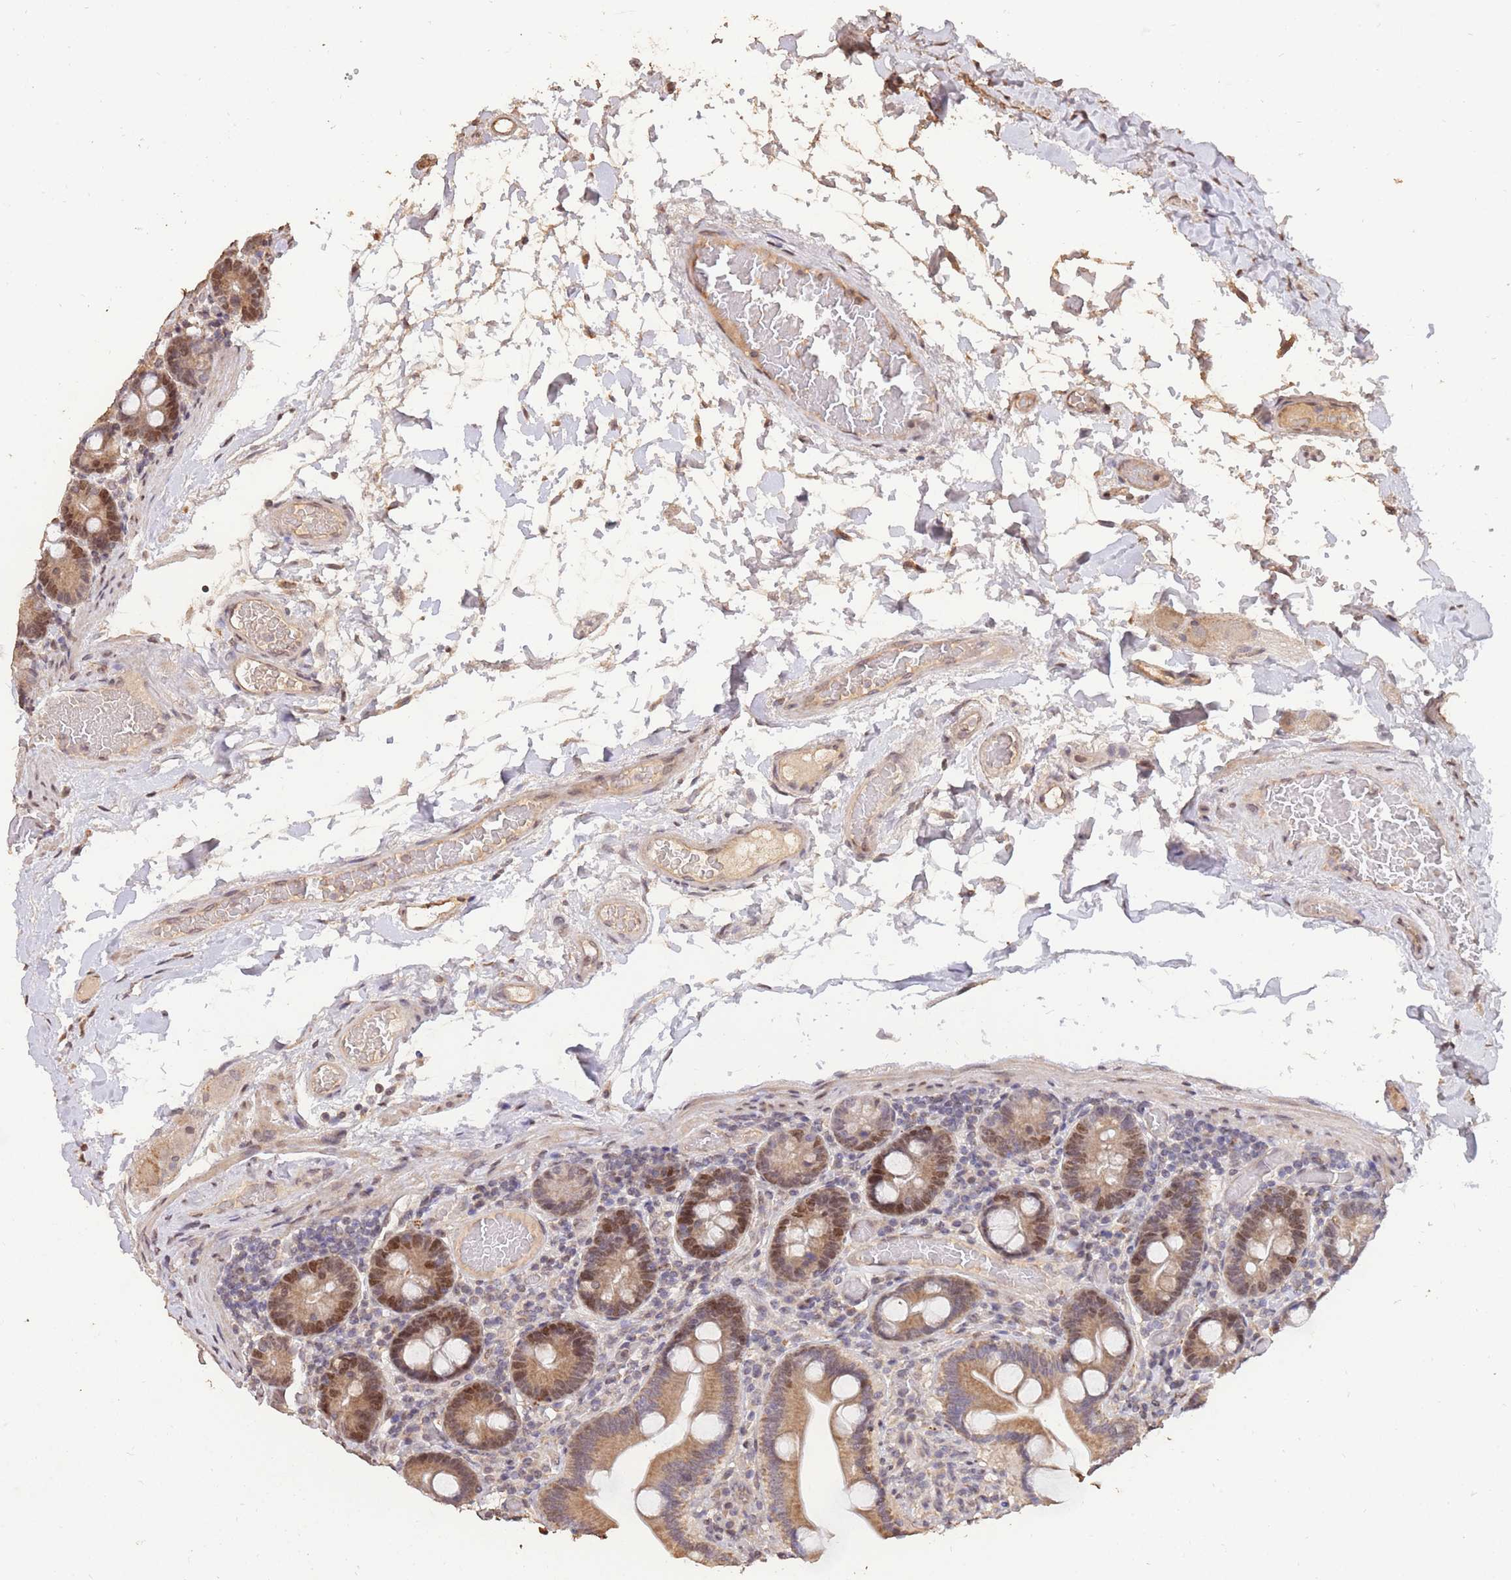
{"staining": {"intensity": "moderate", "quantity": ">75%", "location": "cytoplasmic/membranous,nuclear"}, "tissue": "duodenum", "cell_type": "Glandular cells", "image_type": "normal", "snomed": [{"axis": "morphology", "description": "Normal tissue, NOS"}, {"axis": "topography", "description": "Duodenum"}], "caption": "Immunohistochemical staining of unremarkable human duodenum displays medium levels of moderate cytoplasmic/membranous,nuclear positivity in approximately >75% of glandular cells. Nuclei are stained in blue.", "gene": "RGS14", "patient": {"sex": "male", "age": 55}}